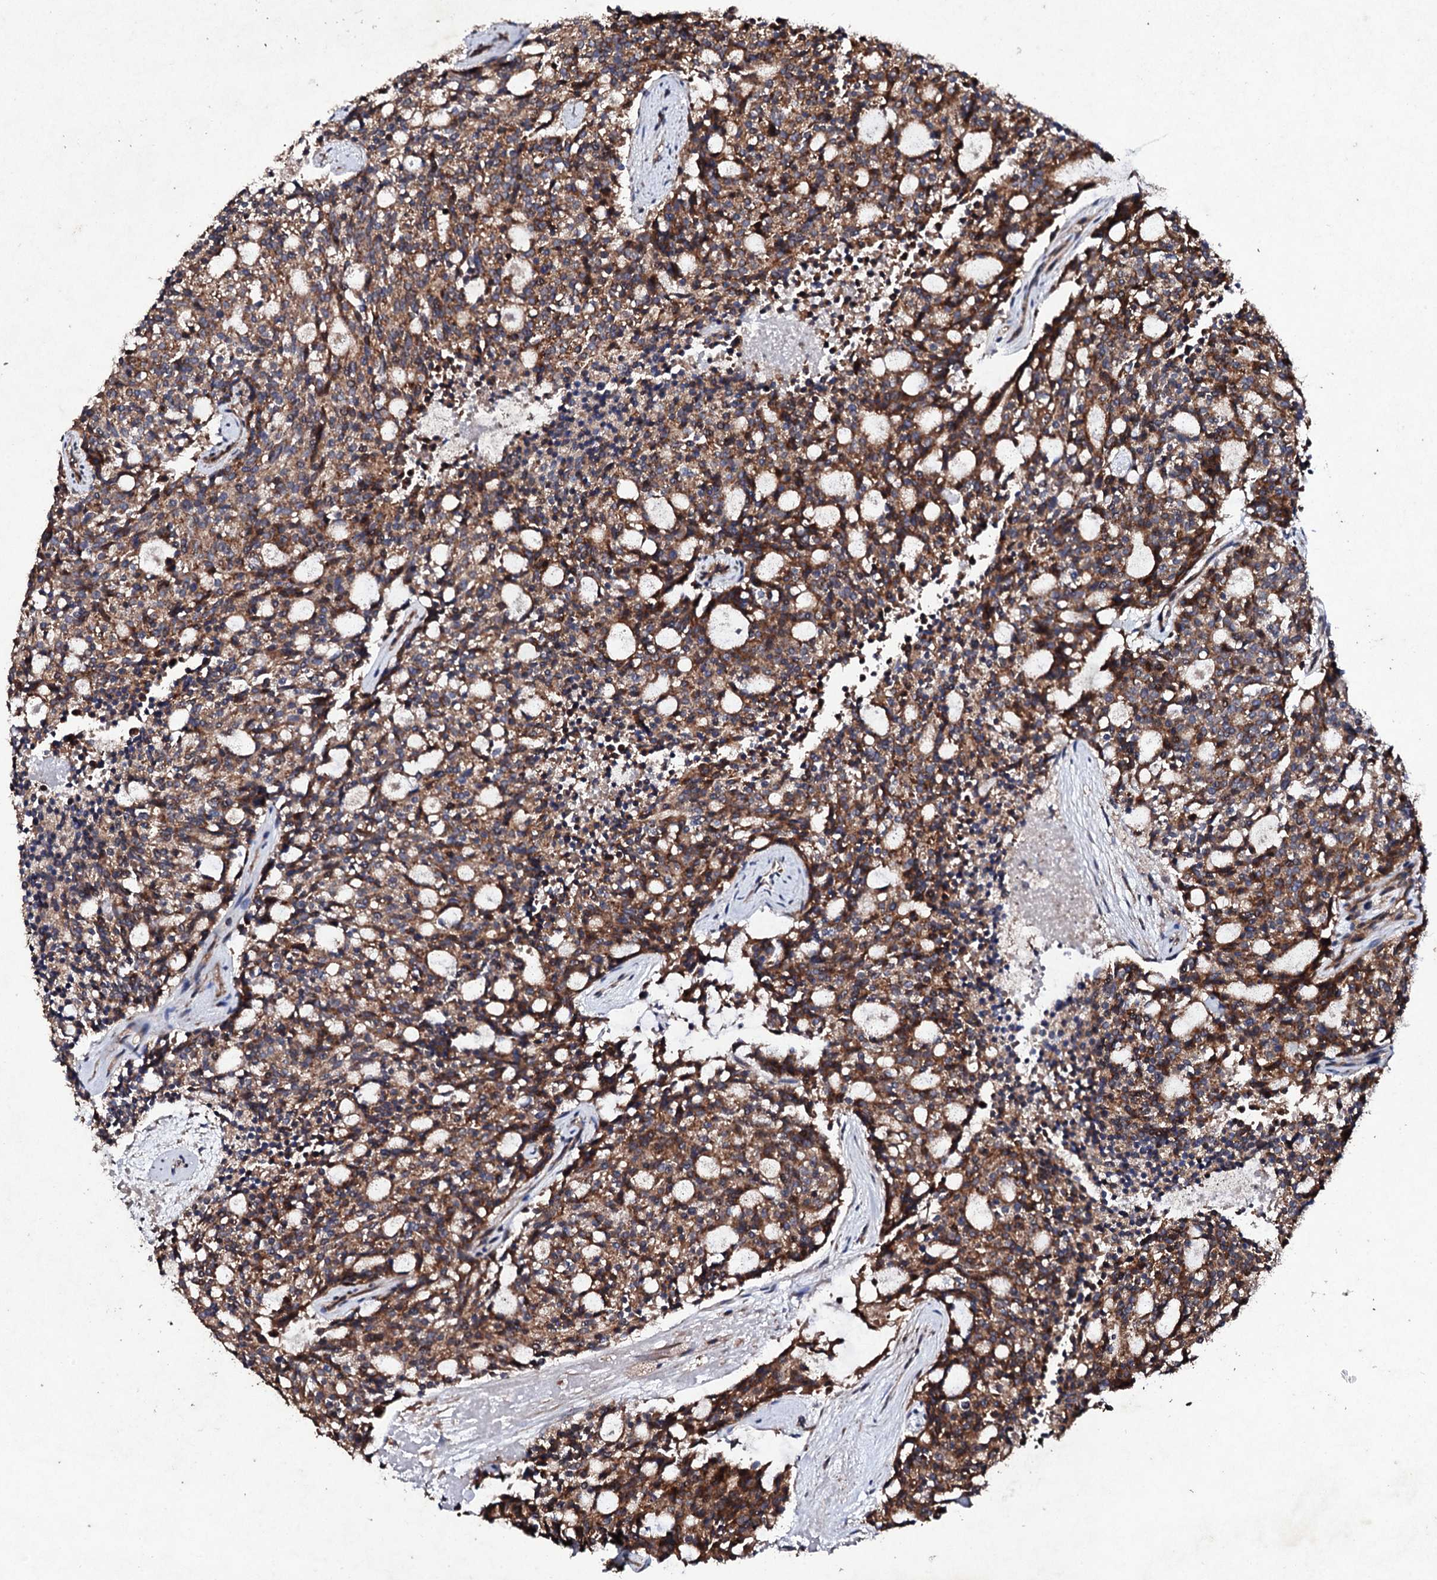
{"staining": {"intensity": "moderate", "quantity": ">75%", "location": "cytoplasmic/membranous"}, "tissue": "carcinoid", "cell_type": "Tumor cells", "image_type": "cancer", "snomed": [{"axis": "morphology", "description": "Carcinoid, malignant, NOS"}, {"axis": "topography", "description": "Pancreas"}], "caption": "A brown stain labels moderate cytoplasmic/membranous expression of a protein in human carcinoid tumor cells. (IHC, brightfield microscopy, high magnification).", "gene": "MOCOS", "patient": {"sex": "female", "age": 54}}